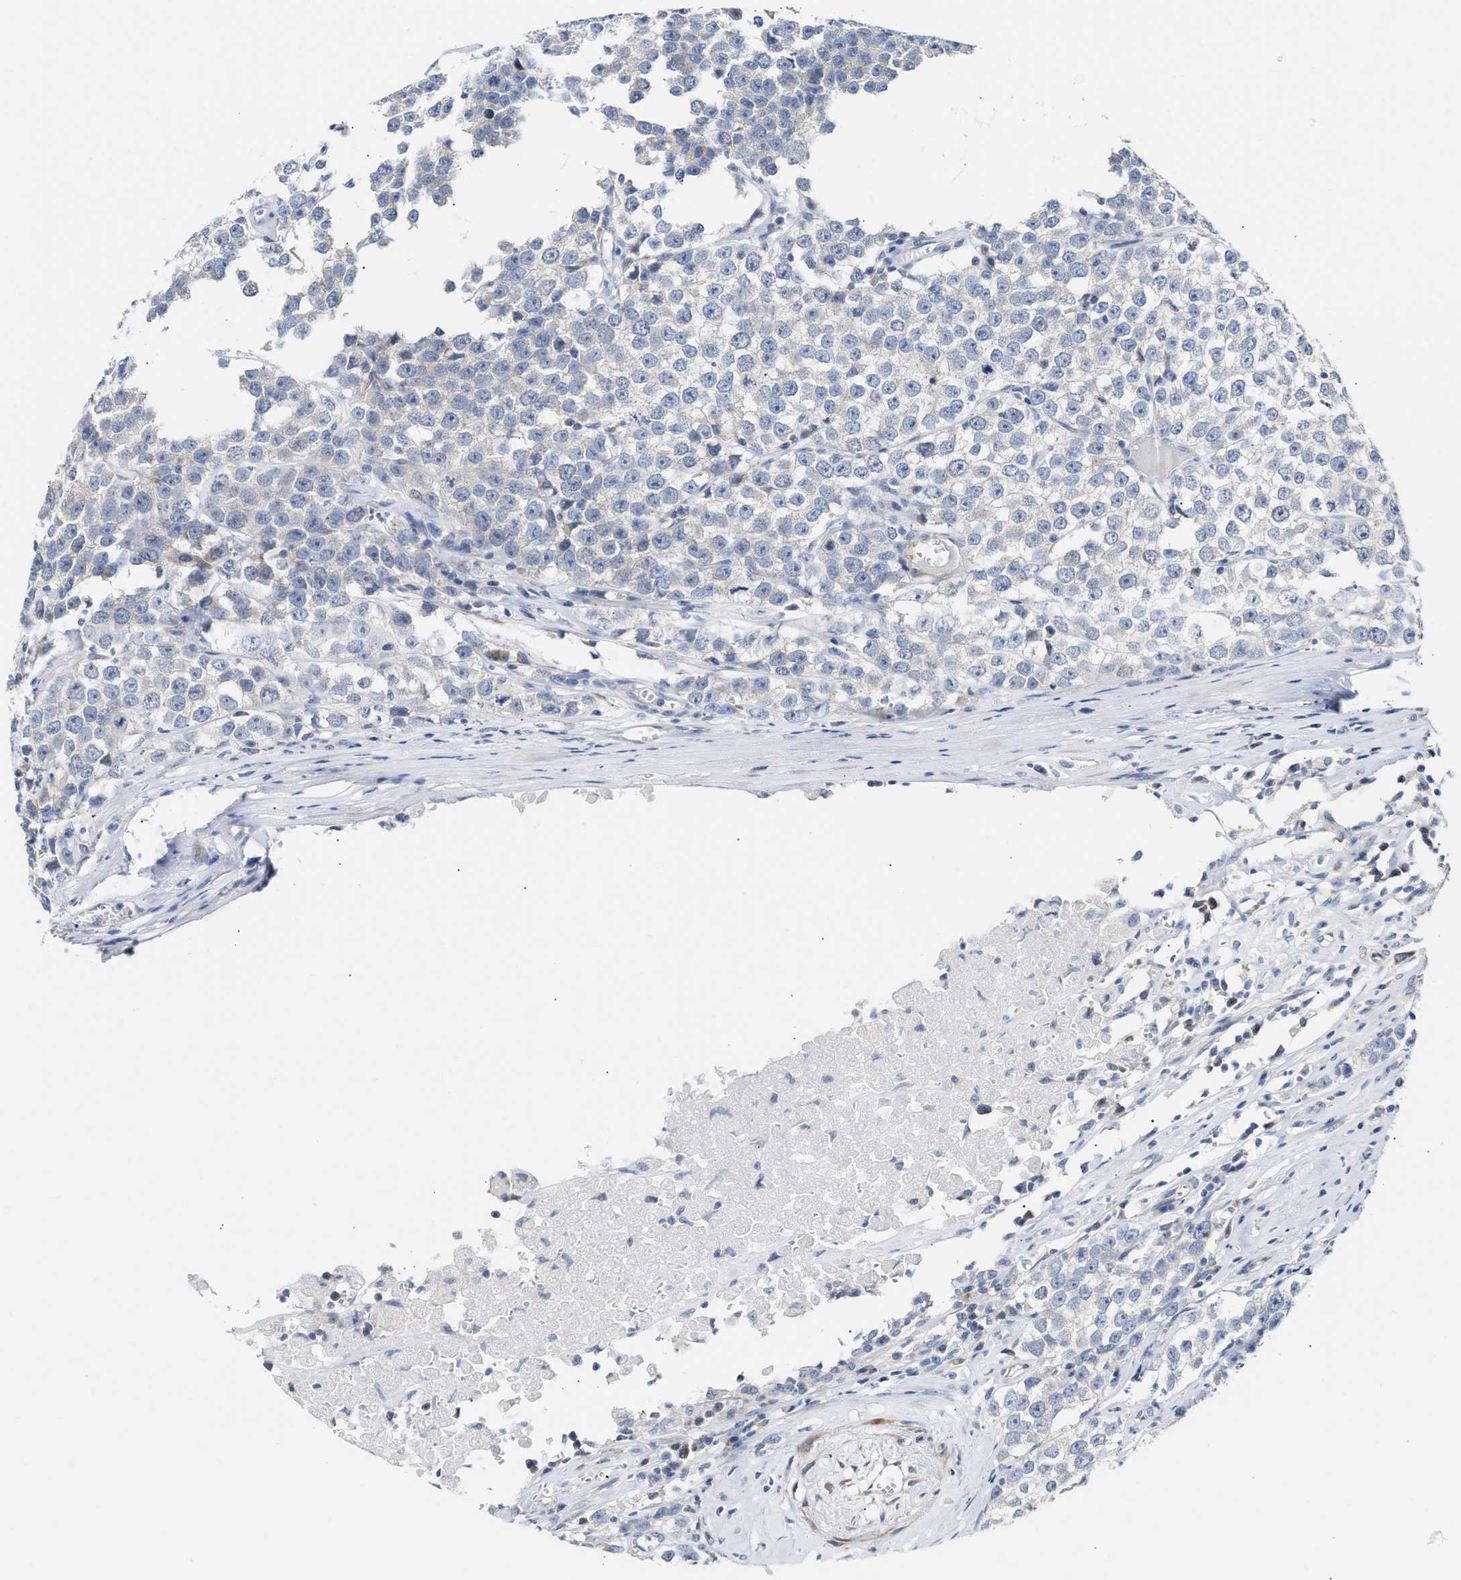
{"staining": {"intensity": "negative", "quantity": "none", "location": "none"}, "tissue": "testis cancer", "cell_type": "Tumor cells", "image_type": "cancer", "snomed": [{"axis": "morphology", "description": "Seminoma, NOS"}, {"axis": "morphology", "description": "Carcinoma, Embryonal, NOS"}, {"axis": "topography", "description": "Testis"}], "caption": "Tumor cells show no significant positivity in seminoma (testis).", "gene": "FHL1", "patient": {"sex": "male", "age": 52}}